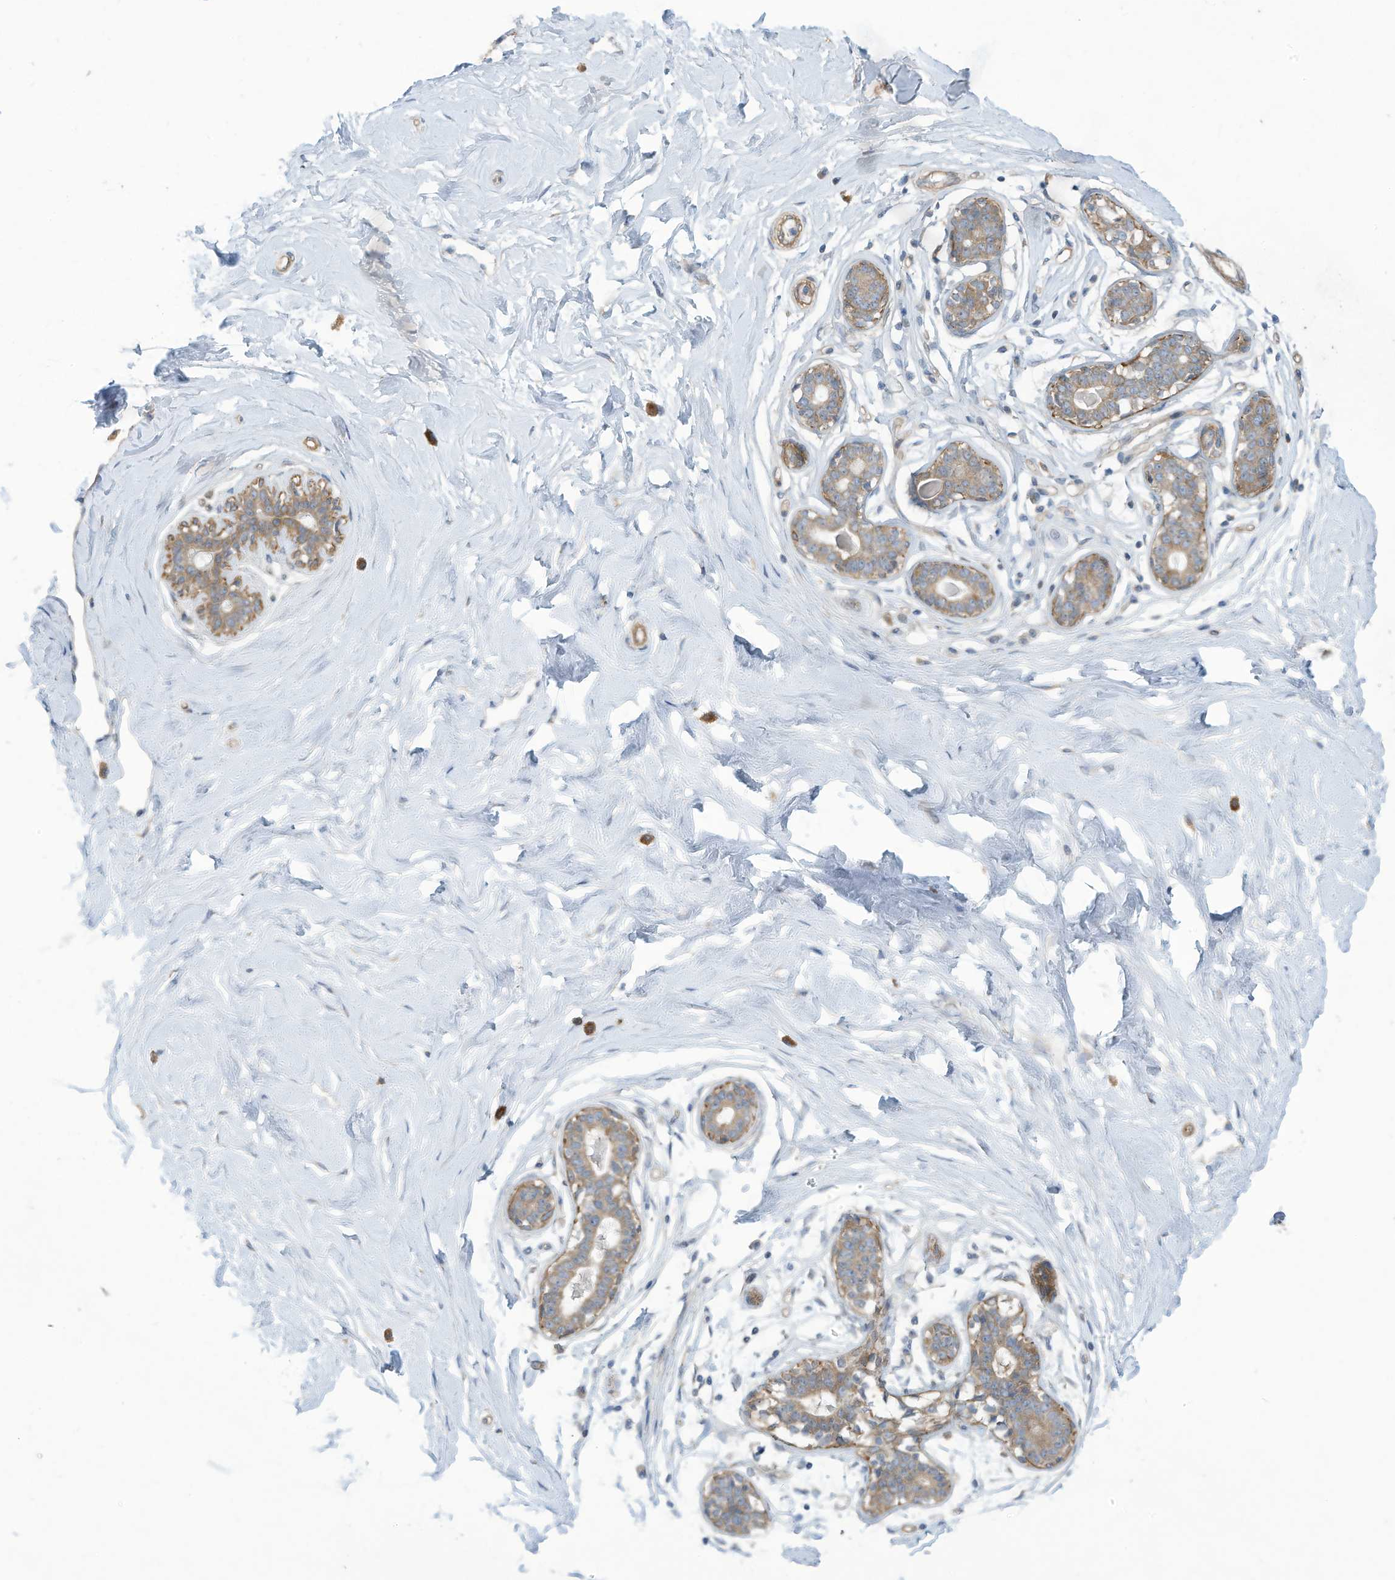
{"staining": {"intensity": "negative", "quantity": "none", "location": "none"}, "tissue": "breast", "cell_type": "Adipocytes", "image_type": "normal", "snomed": [{"axis": "morphology", "description": "Normal tissue, NOS"}, {"axis": "morphology", "description": "Adenoma, NOS"}, {"axis": "topography", "description": "Breast"}], "caption": "The photomicrograph exhibits no staining of adipocytes in benign breast. (DAB (3,3'-diaminobenzidine) IHC, high magnification).", "gene": "ADI1", "patient": {"sex": "female", "age": 23}}